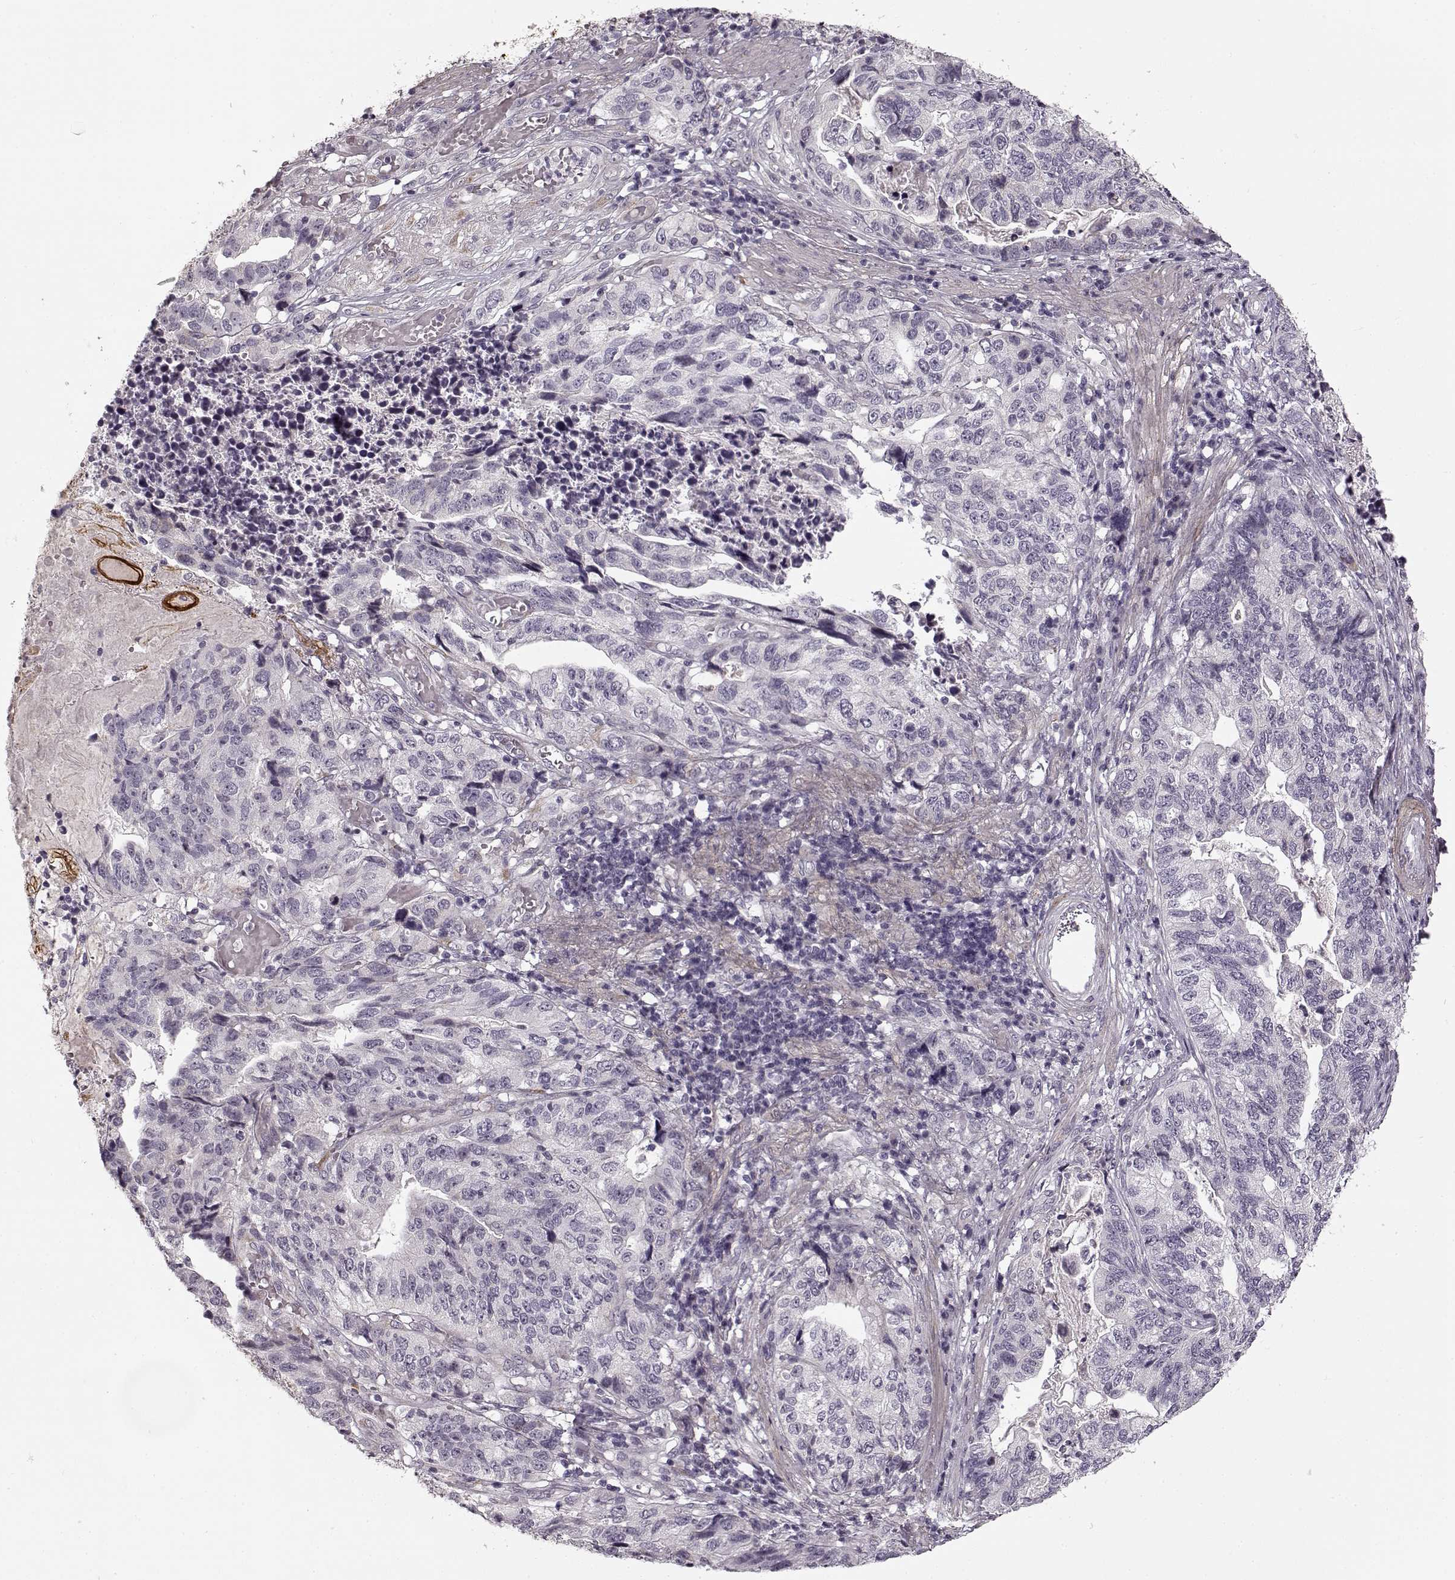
{"staining": {"intensity": "negative", "quantity": "none", "location": "none"}, "tissue": "stomach cancer", "cell_type": "Tumor cells", "image_type": "cancer", "snomed": [{"axis": "morphology", "description": "Adenocarcinoma, NOS"}, {"axis": "topography", "description": "Stomach, upper"}], "caption": "A photomicrograph of human stomach cancer (adenocarcinoma) is negative for staining in tumor cells. (Stains: DAB (3,3'-diaminobenzidine) immunohistochemistry with hematoxylin counter stain, Microscopy: brightfield microscopy at high magnification).", "gene": "LAMB2", "patient": {"sex": "female", "age": 67}}